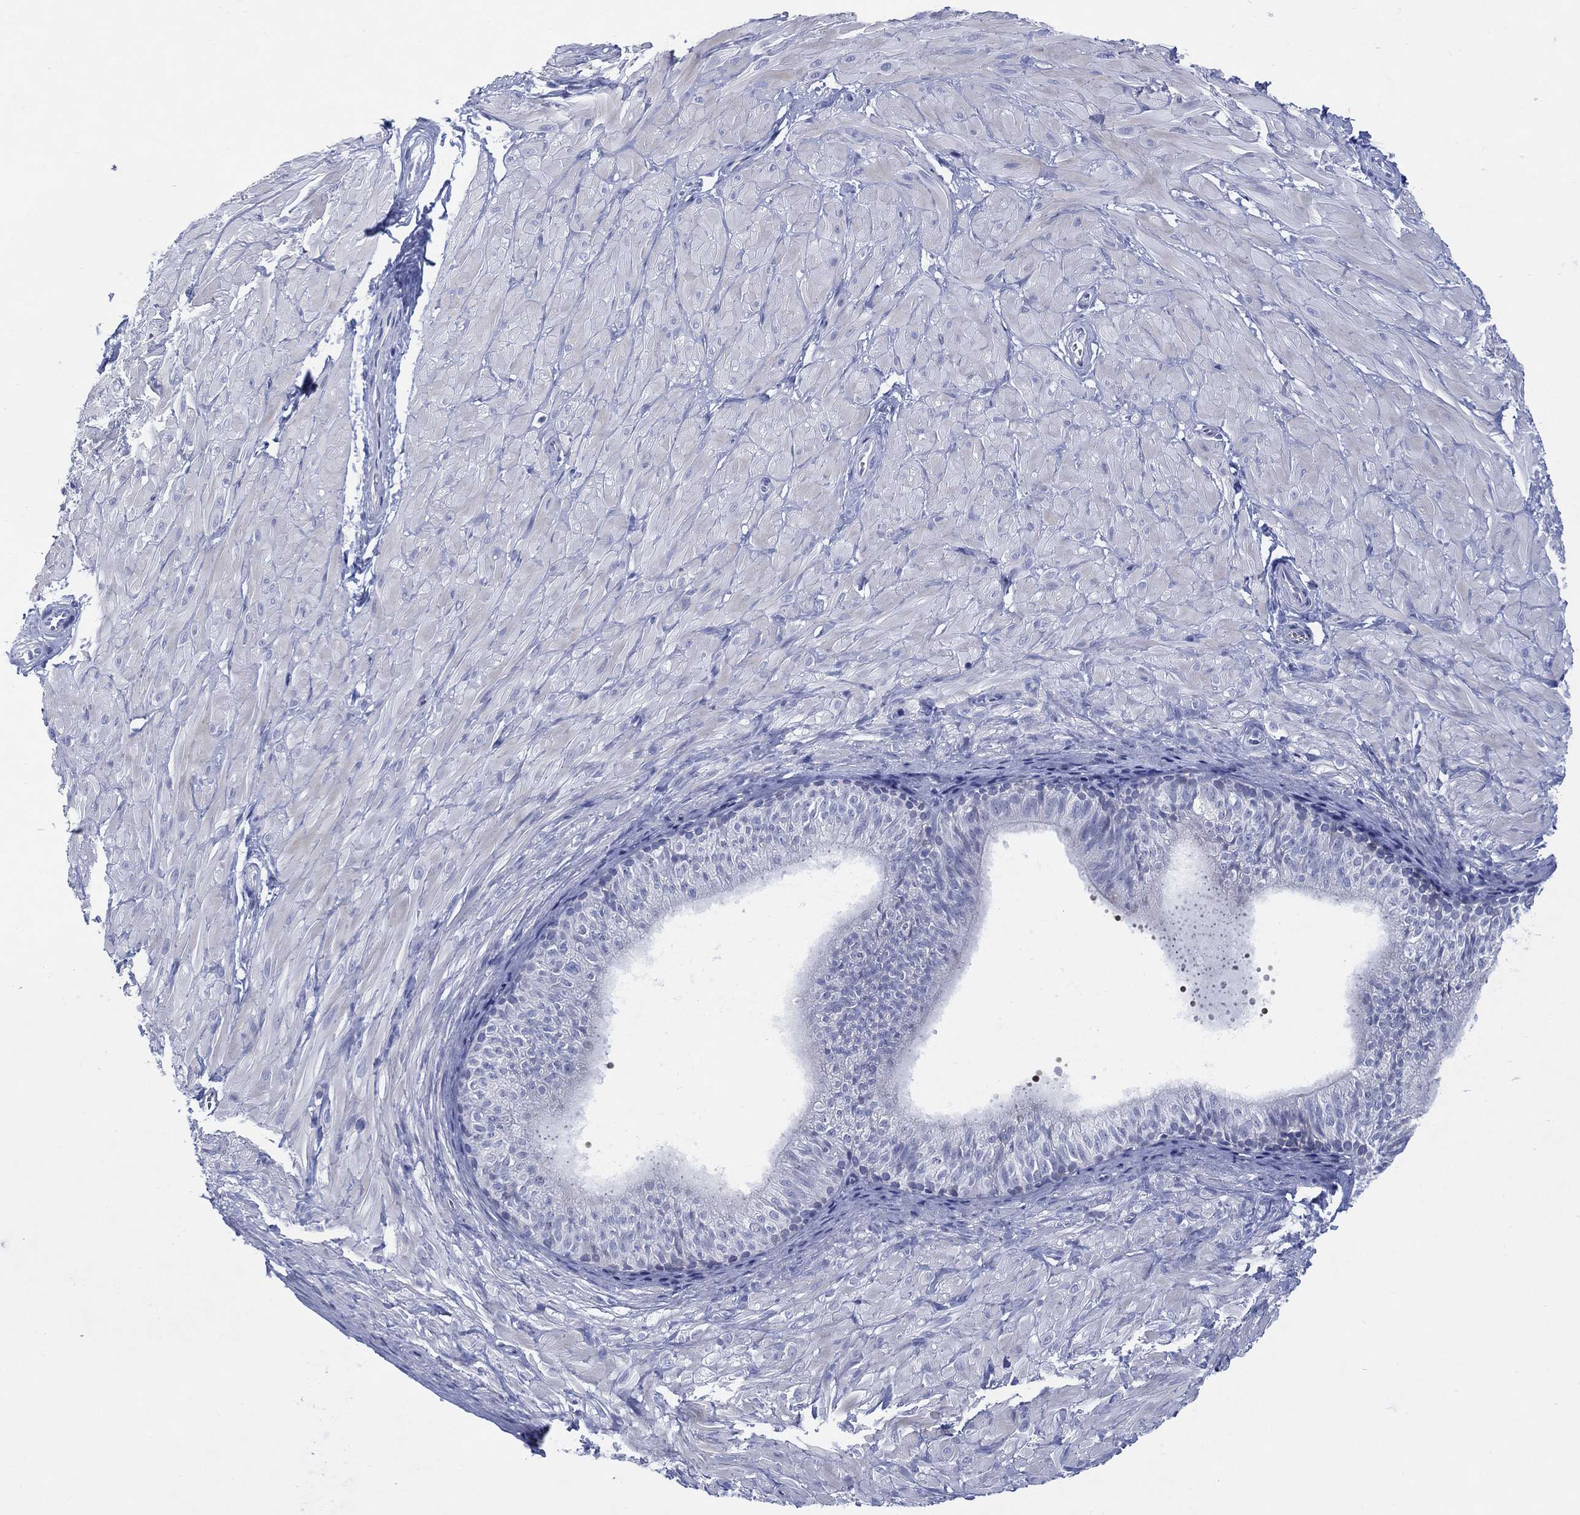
{"staining": {"intensity": "negative", "quantity": "none", "location": "none"}, "tissue": "adipose tissue", "cell_type": "Adipocytes", "image_type": "normal", "snomed": [{"axis": "morphology", "description": "Normal tissue, NOS"}, {"axis": "topography", "description": "Smooth muscle"}, {"axis": "topography", "description": "Peripheral nerve tissue"}], "caption": "A high-resolution image shows immunohistochemistry staining of normal adipose tissue, which demonstrates no significant staining in adipocytes. The staining is performed using DAB brown chromogen with nuclei counter-stained in using hematoxylin.", "gene": "ENSG00000285953", "patient": {"sex": "male", "age": 22}}